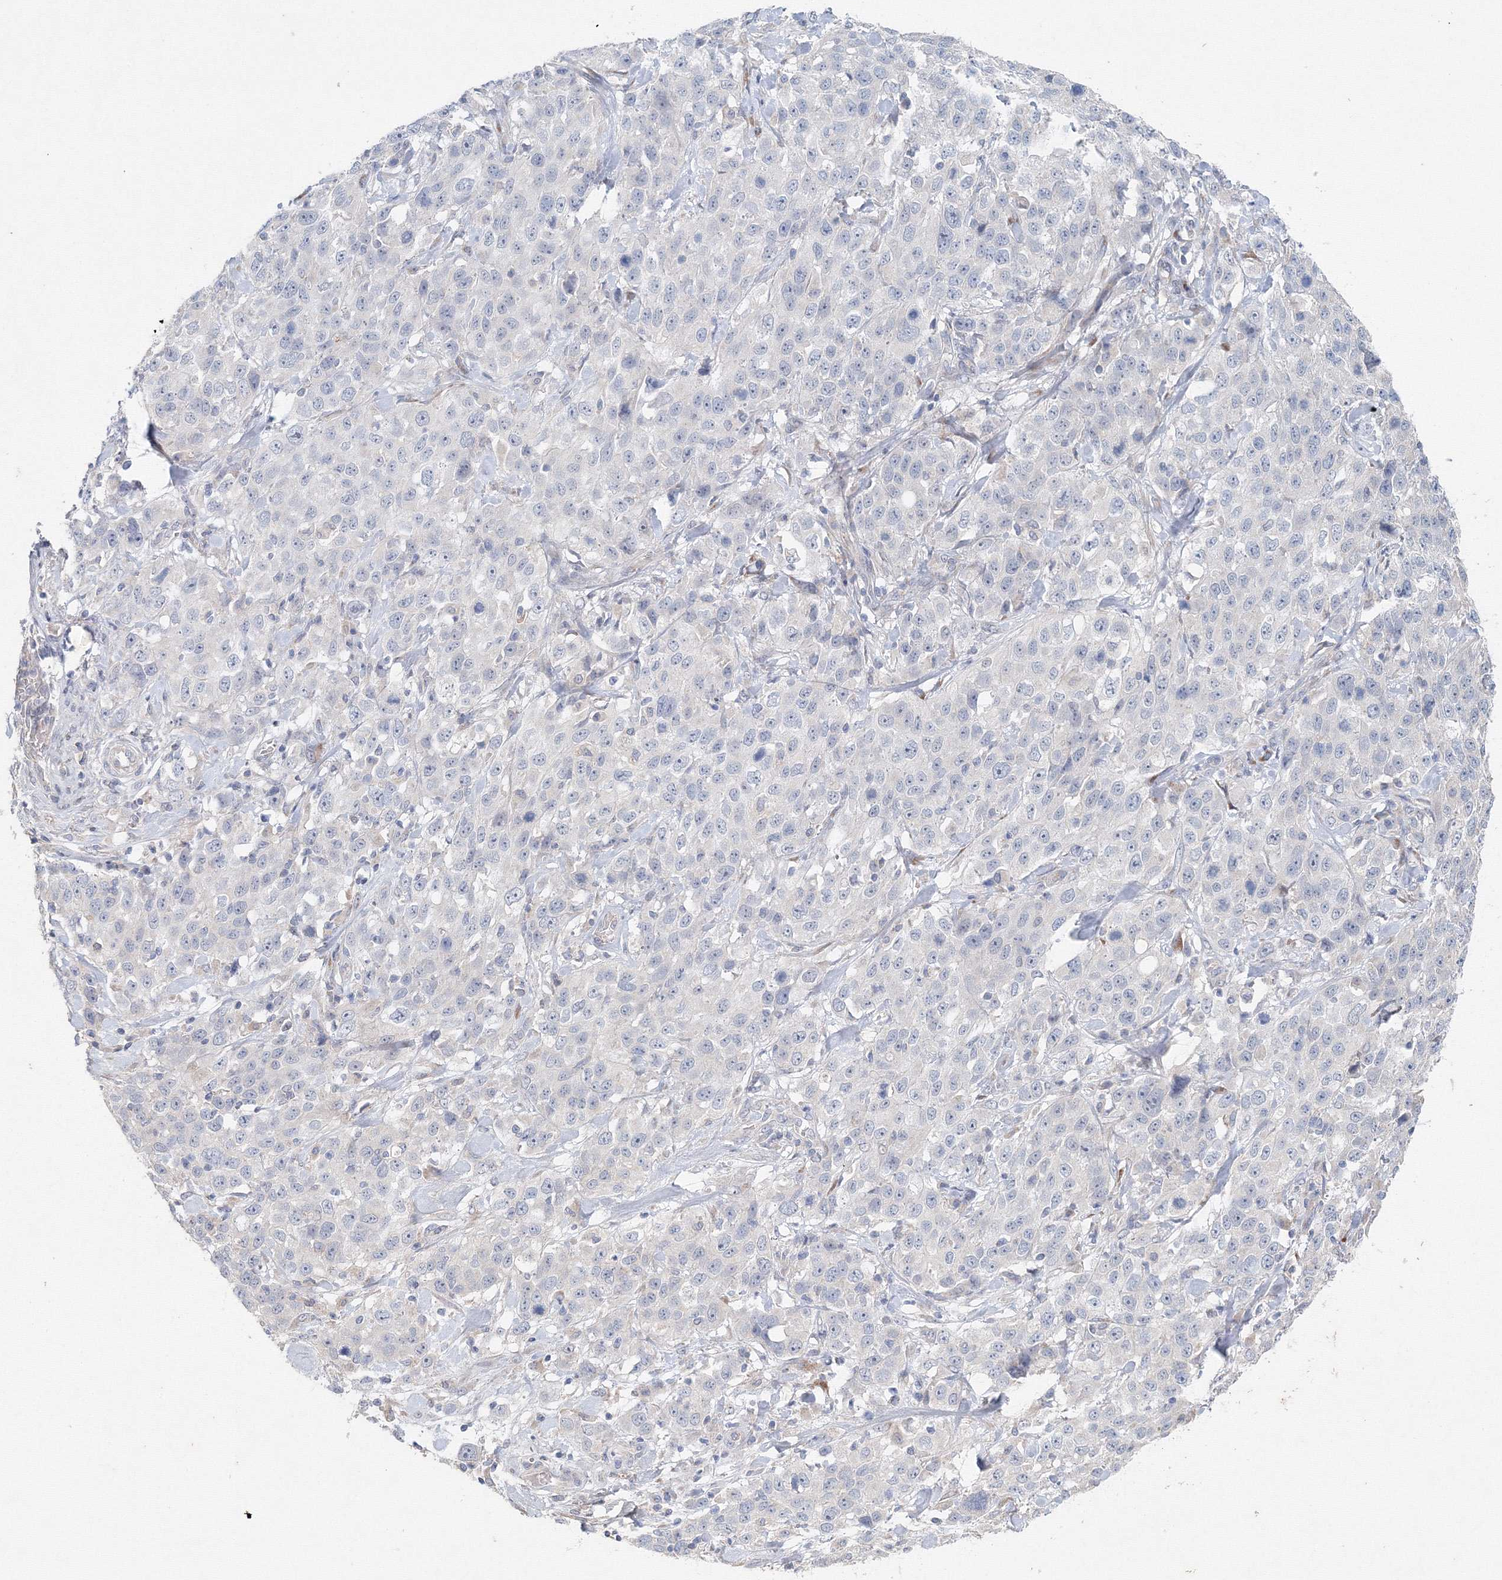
{"staining": {"intensity": "negative", "quantity": "none", "location": "none"}, "tissue": "stomach cancer", "cell_type": "Tumor cells", "image_type": "cancer", "snomed": [{"axis": "morphology", "description": "Normal tissue, NOS"}, {"axis": "morphology", "description": "Adenocarcinoma, NOS"}, {"axis": "topography", "description": "Lymph node"}, {"axis": "topography", "description": "Stomach"}], "caption": "Tumor cells show no significant positivity in stomach cancer (adenocarcinoma). The staining was performed using DAB (3,3'-diaminobenzidine) to visualize the protein expression in brown, while the nuclei were stained in blue with hematoxylin (Magnification: 20x).", "gene": "WDR49", "patient": {"sex": "male", "age": 48}}